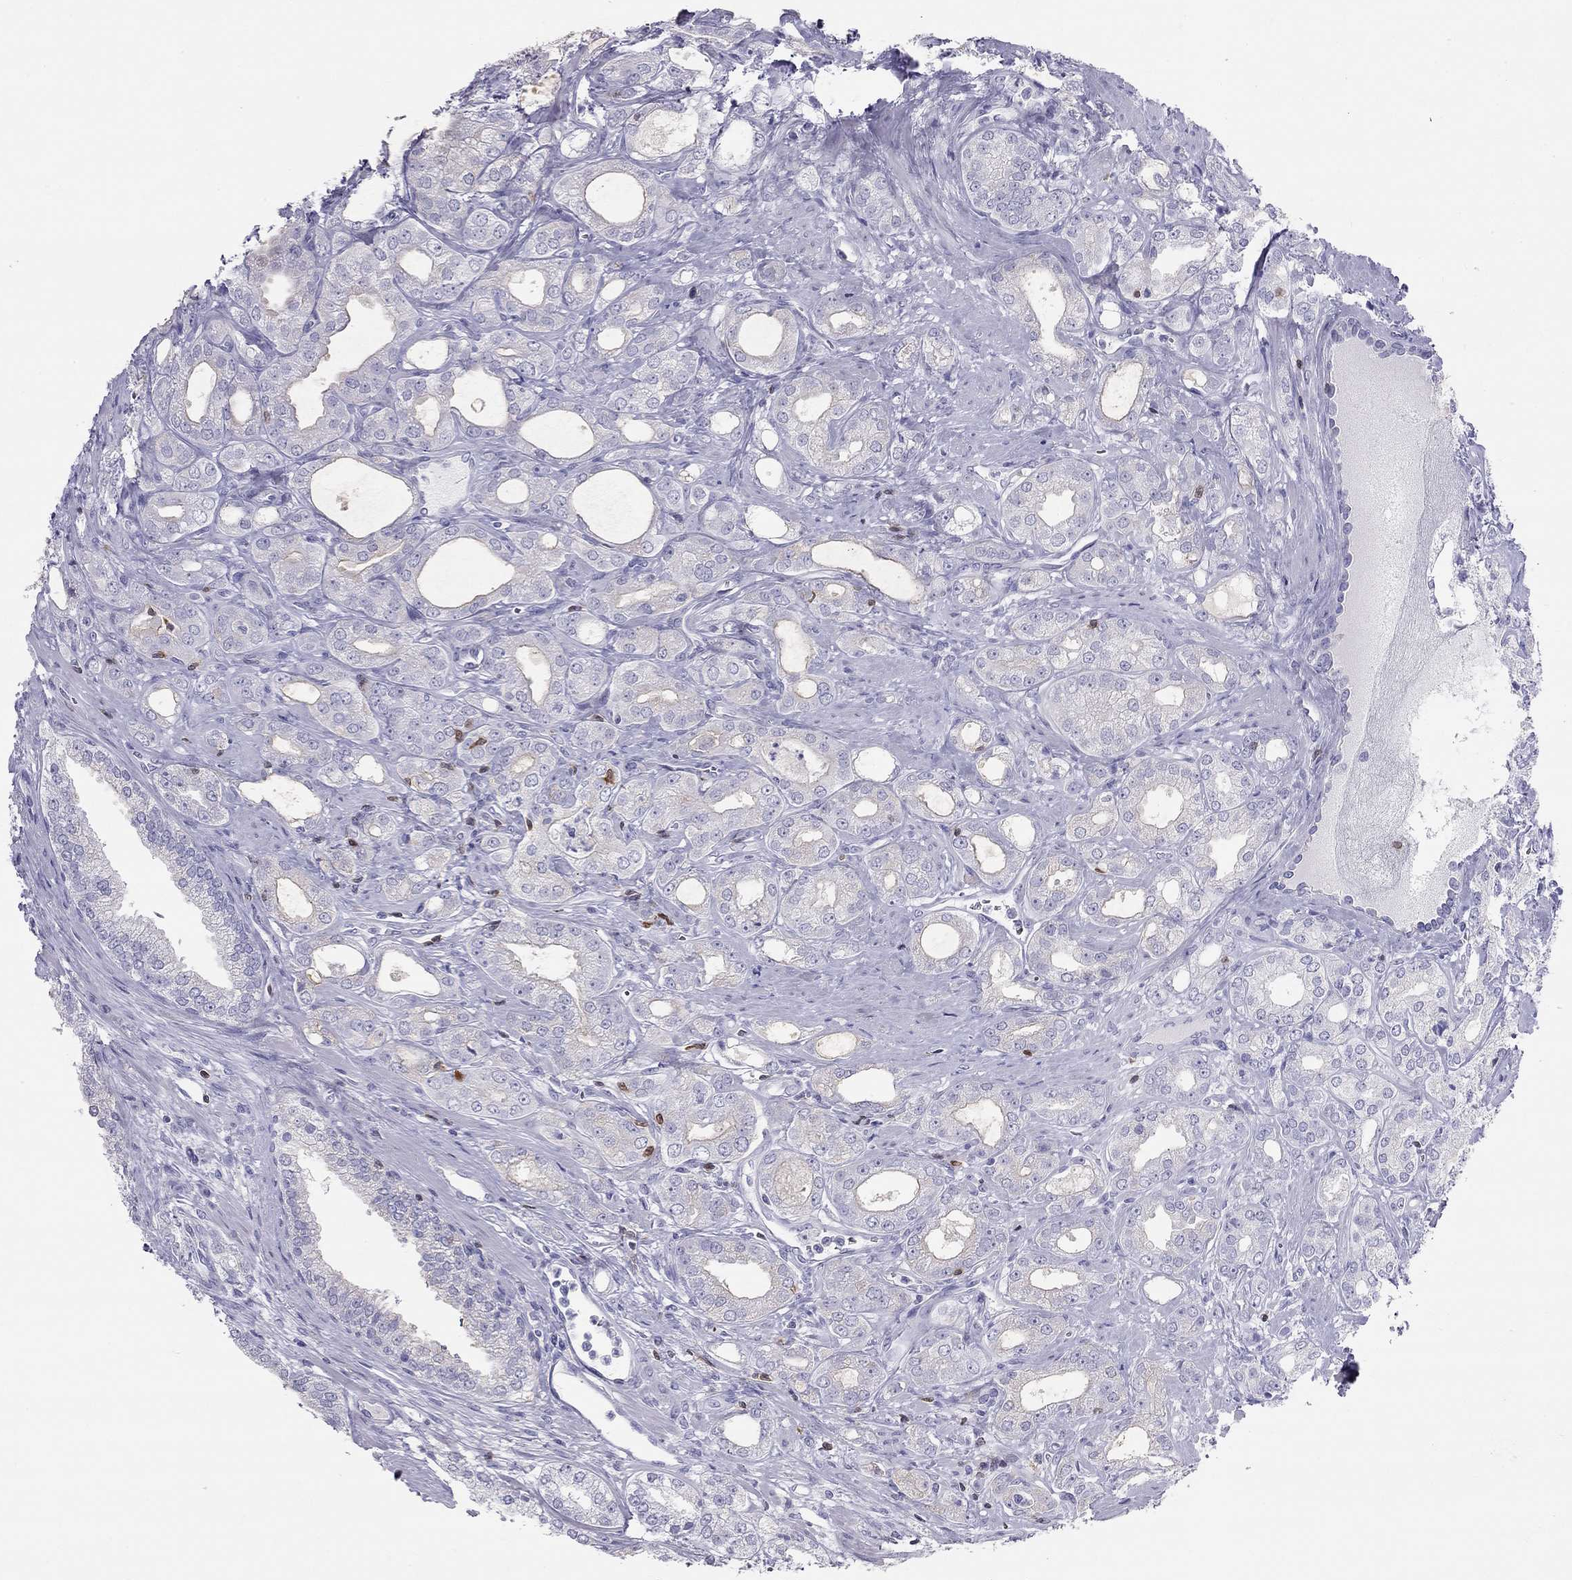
{"staining": {"intensity": "negative", "quantity": "none", "location": "none"}, "tissue": "prostate cancer", "cell_type": "Tumor cells", "image_type": "cancer", "snomed": [{"axis": "morphology", "description": "Adenocarcinoma, NOS"}, {"axis": "morphology", "description": "Adenocarcinoma, High grade"}, {"axis": "topography", "description": "Prostate"}], "caption": "There is no significant staining in tumor cells of prostate high-grade adenocarcinoma. Brightfield microscopy of IHC stained with DAB (brown) and hematoxylin (blue), captured at high magnification.", "gene": "SH2D2A", "patient": {"sex": "male", "age": 70}}